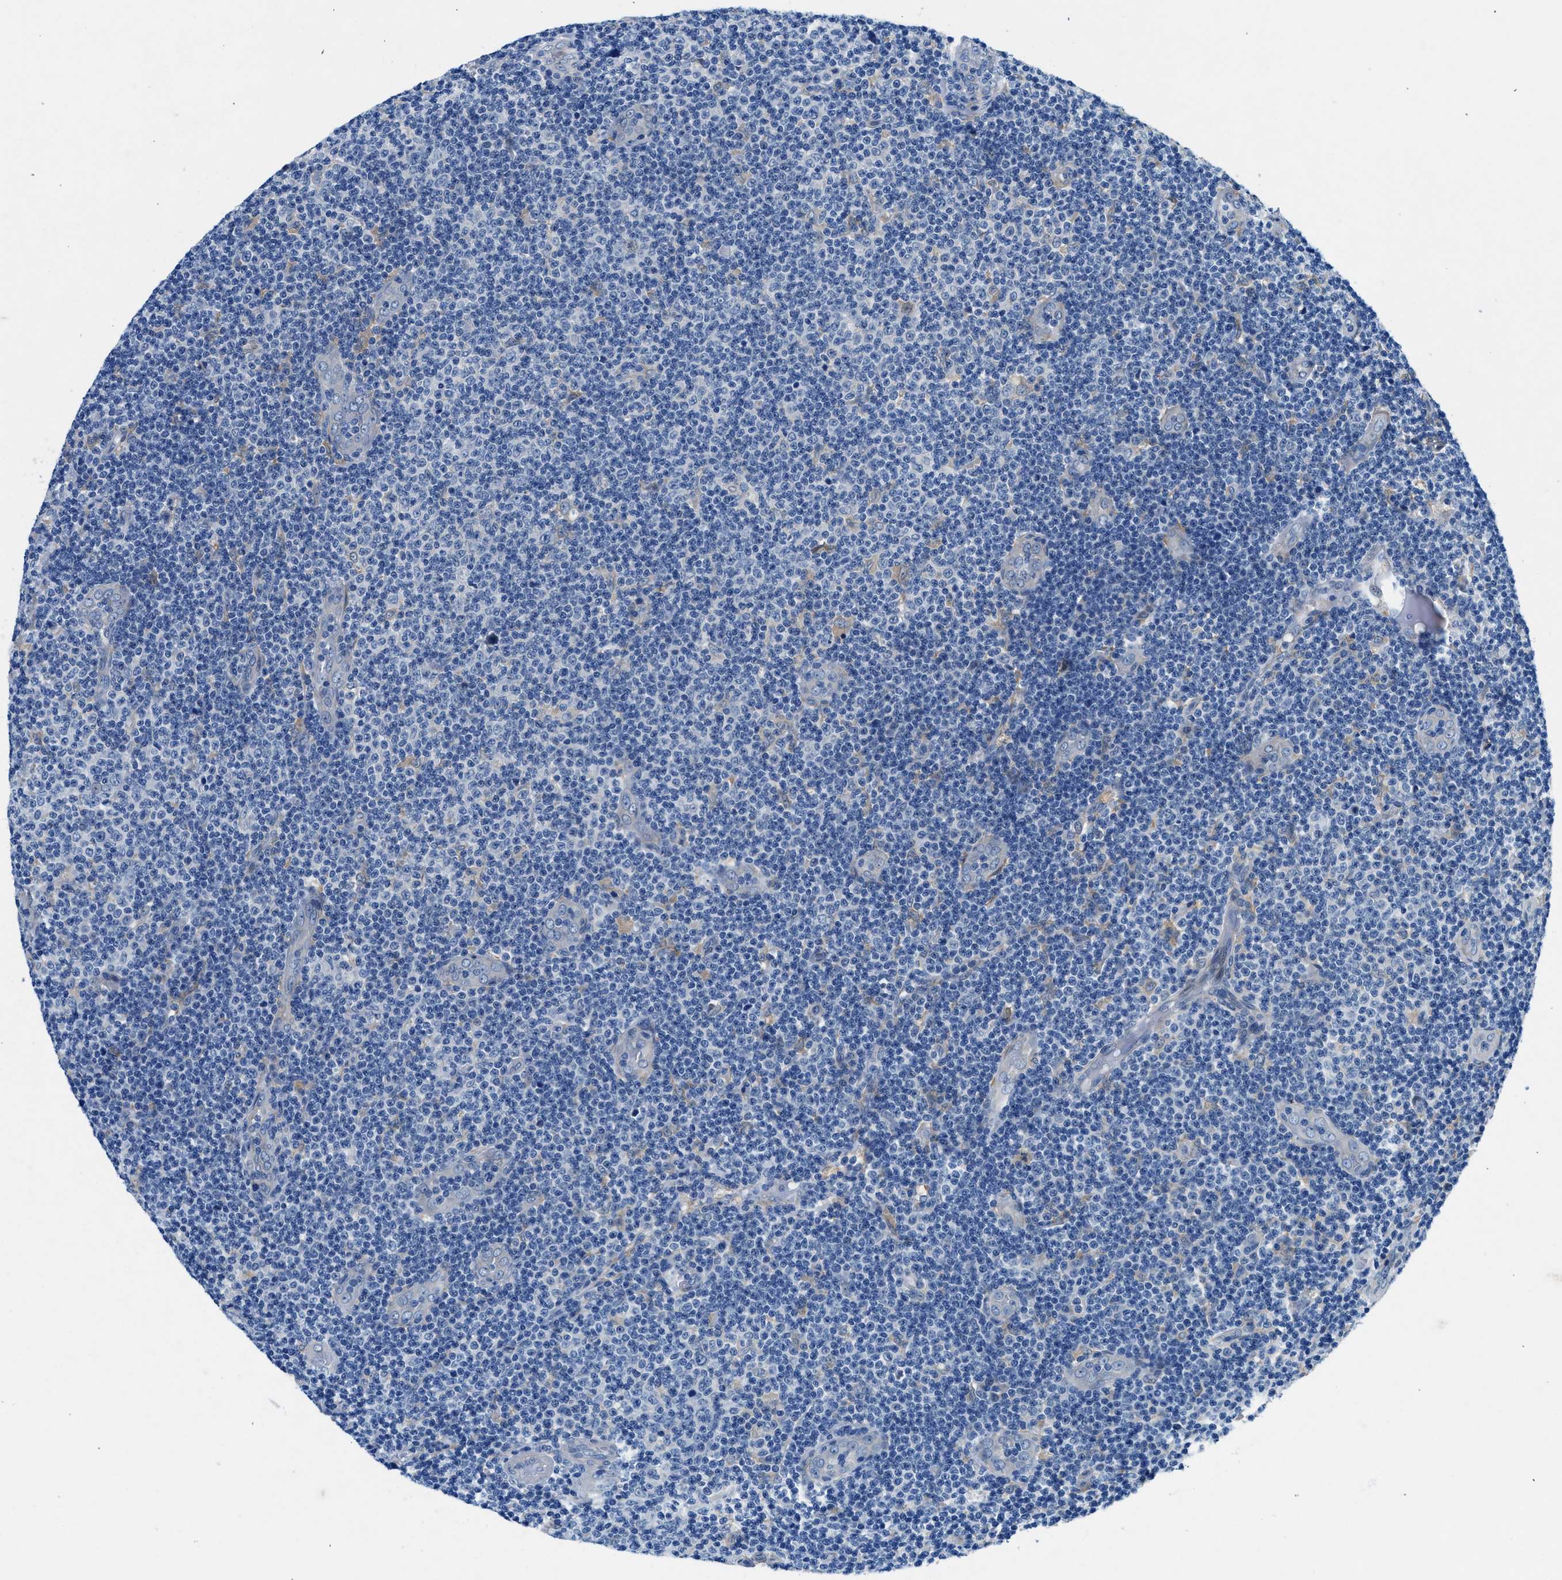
{"staining": {"intensity": "negative", "quantity": "none", "location": "none"}, "tissue": "lymphoma", "cell_type": "Tumor cells", "image_type": "cancer", "snomed": [{"axis": "morphology", "description": "Malignant lymphoma, non-Hodgkin's type, Low grade"}, {"axis": "topography", "description": "Lymph node"}], "caption": "This is an IHC image of malignant lymphoma, non-Hodgkin's type (low-grade). There is no expression in tumor cells.", "gene": "COPS2", "patient": {"sex": "male", "age": 83}}